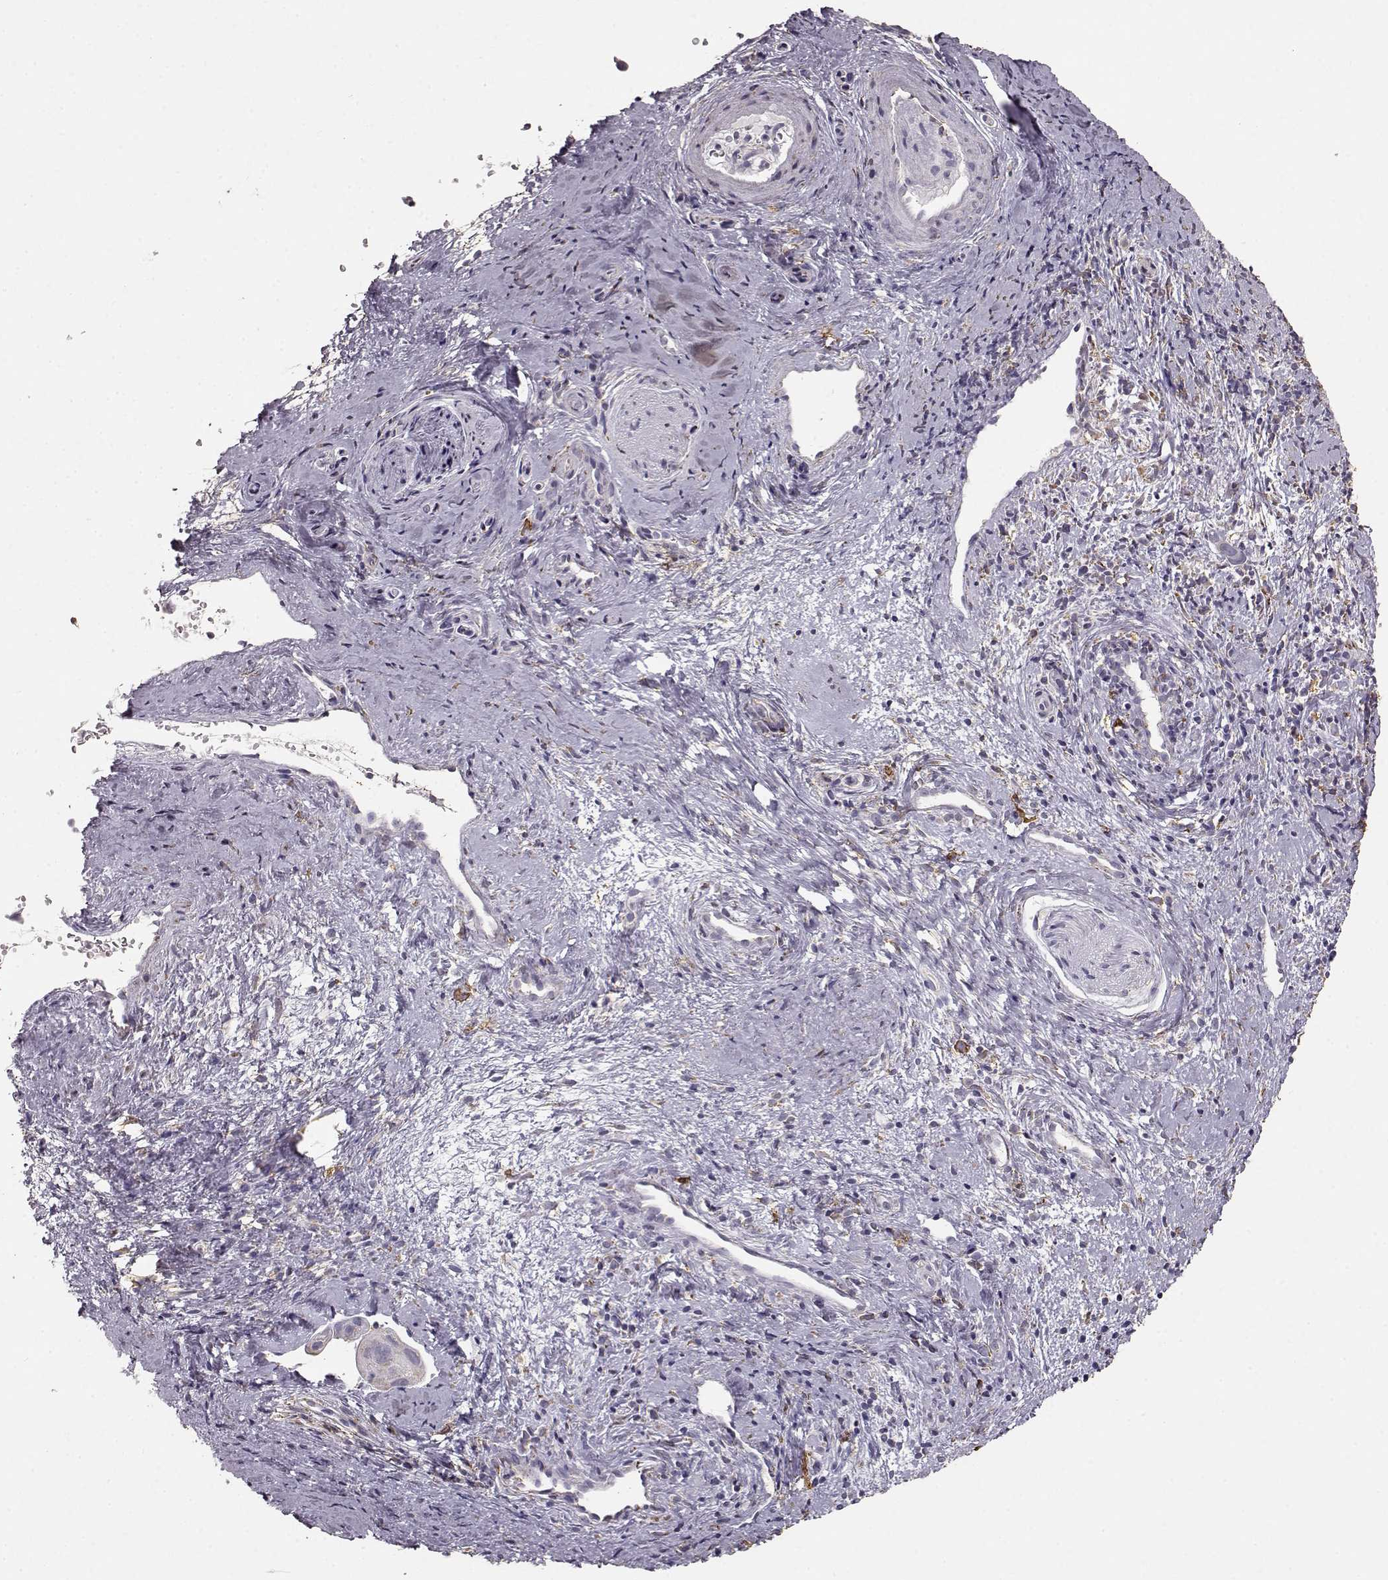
{"staining": {"intensity": "negative", "quantity": "none", "location": "none"}, "tissue": "cervical cancer", "cell_type": "Tumor cells", "image_type": "cancer", "snomed": [{"axis": "morphology", "description": "Squamous cell carcinoma, NOS"}, {"axis": "topography", "description": "Cervix"}], "caption": "IHC of human cervical cancer (squamous cell carcinoma) displays no positivity in tumor cells. Brightfield microscopy of immunohistochemistry (IHC) stained with DAB (3,3'-diaminobenzidine) (brown) and hematoxylin (blue), captured at high magnification.", "gene": "GABRG3", "patient": {"sex": "female", "age": 35}}